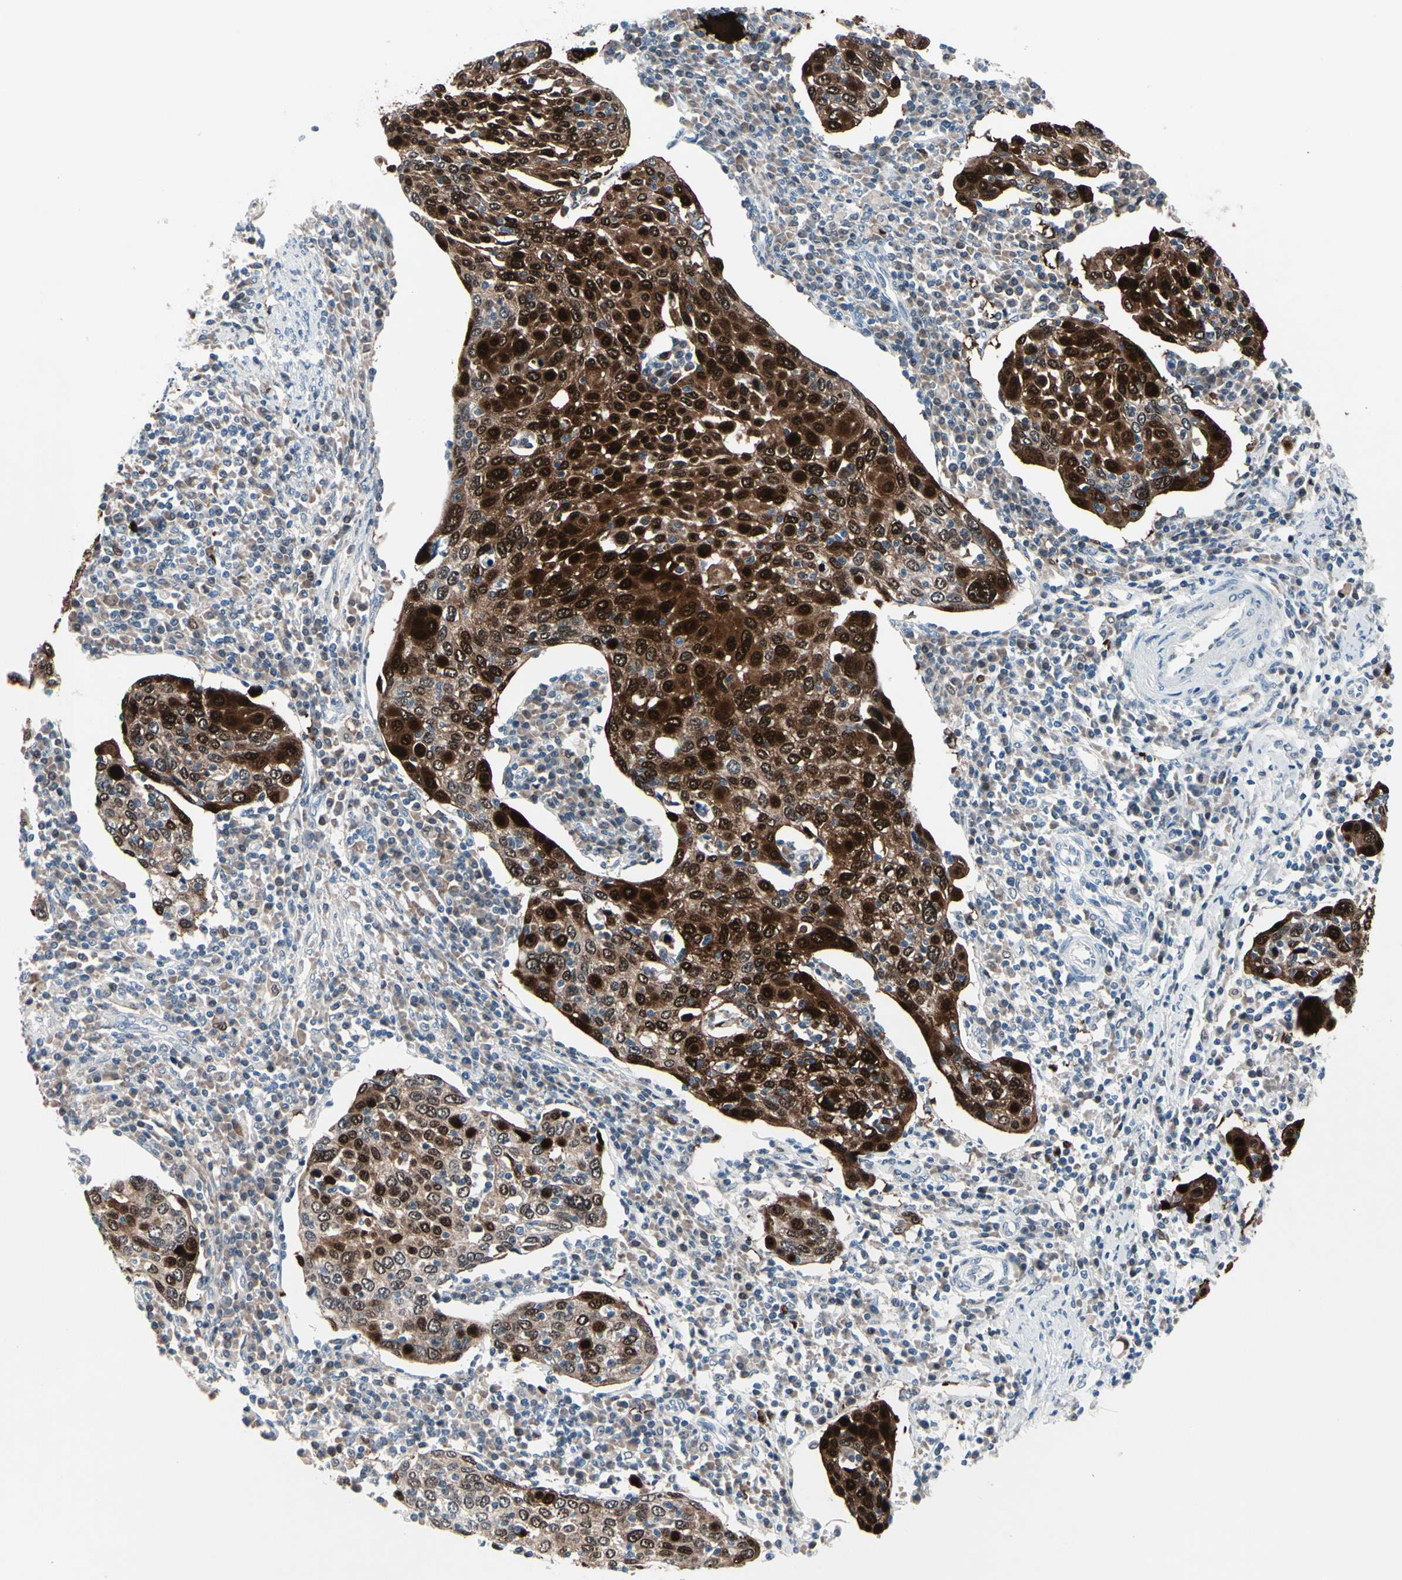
{"staining": {"intensity": "strong", "quantity": ">75%", "location": "cytoplasmic/membranous,nuclear"}, "tissue": "cervical cancer", "cell_type": "Tumor cells", "image_type": "cancer", "snomed": [{"axis": "morphology", "description": "Squamous cell carcinoma, NOS"}, {"axis": "topography", "description": "Cervix"}], "caption": "Human cervical cancer stained for a protein (brown) demonstrates strong cytoplasmic/membranous and nuclear positive staining in about >75% of tumor cells.", "gene": "TXN", "patient": {"sex": "female", "age": 40}}